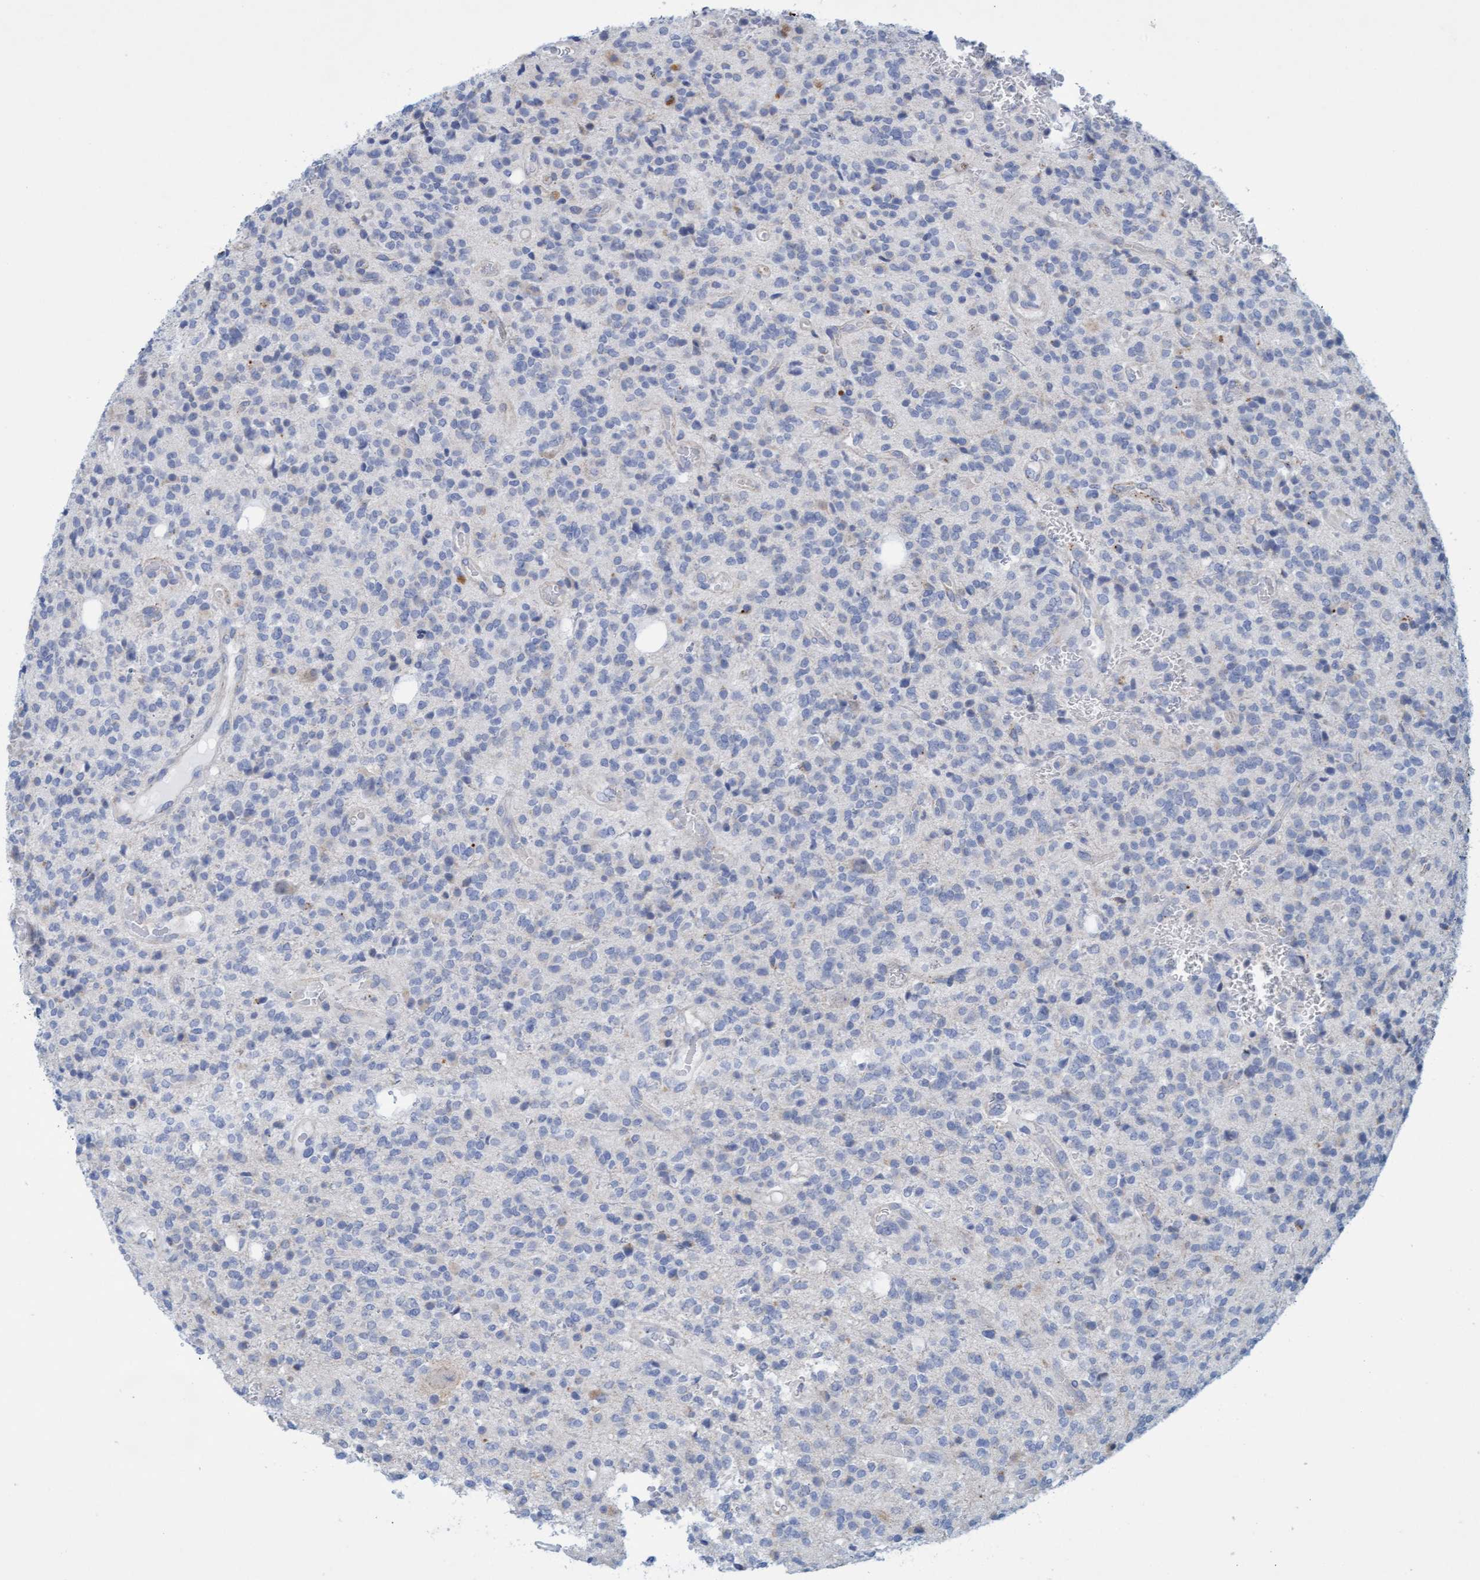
{"staining": {"intensity": "negative", "quantity": "none", "location": "none"}, "tissue": "glioma", "cell_type": "Tumor cells", "image_type": "cancer", "snomed": [{"axis": "morphology", "description": "Glioma, malignant, High grade"}, {"axis": "topography", "description": "Brain"}], "caption": "Tumor cells are negative for protein expression in human glioma.", "gene": "SGSH", "patient": {"sex": "male", "age": 34}}